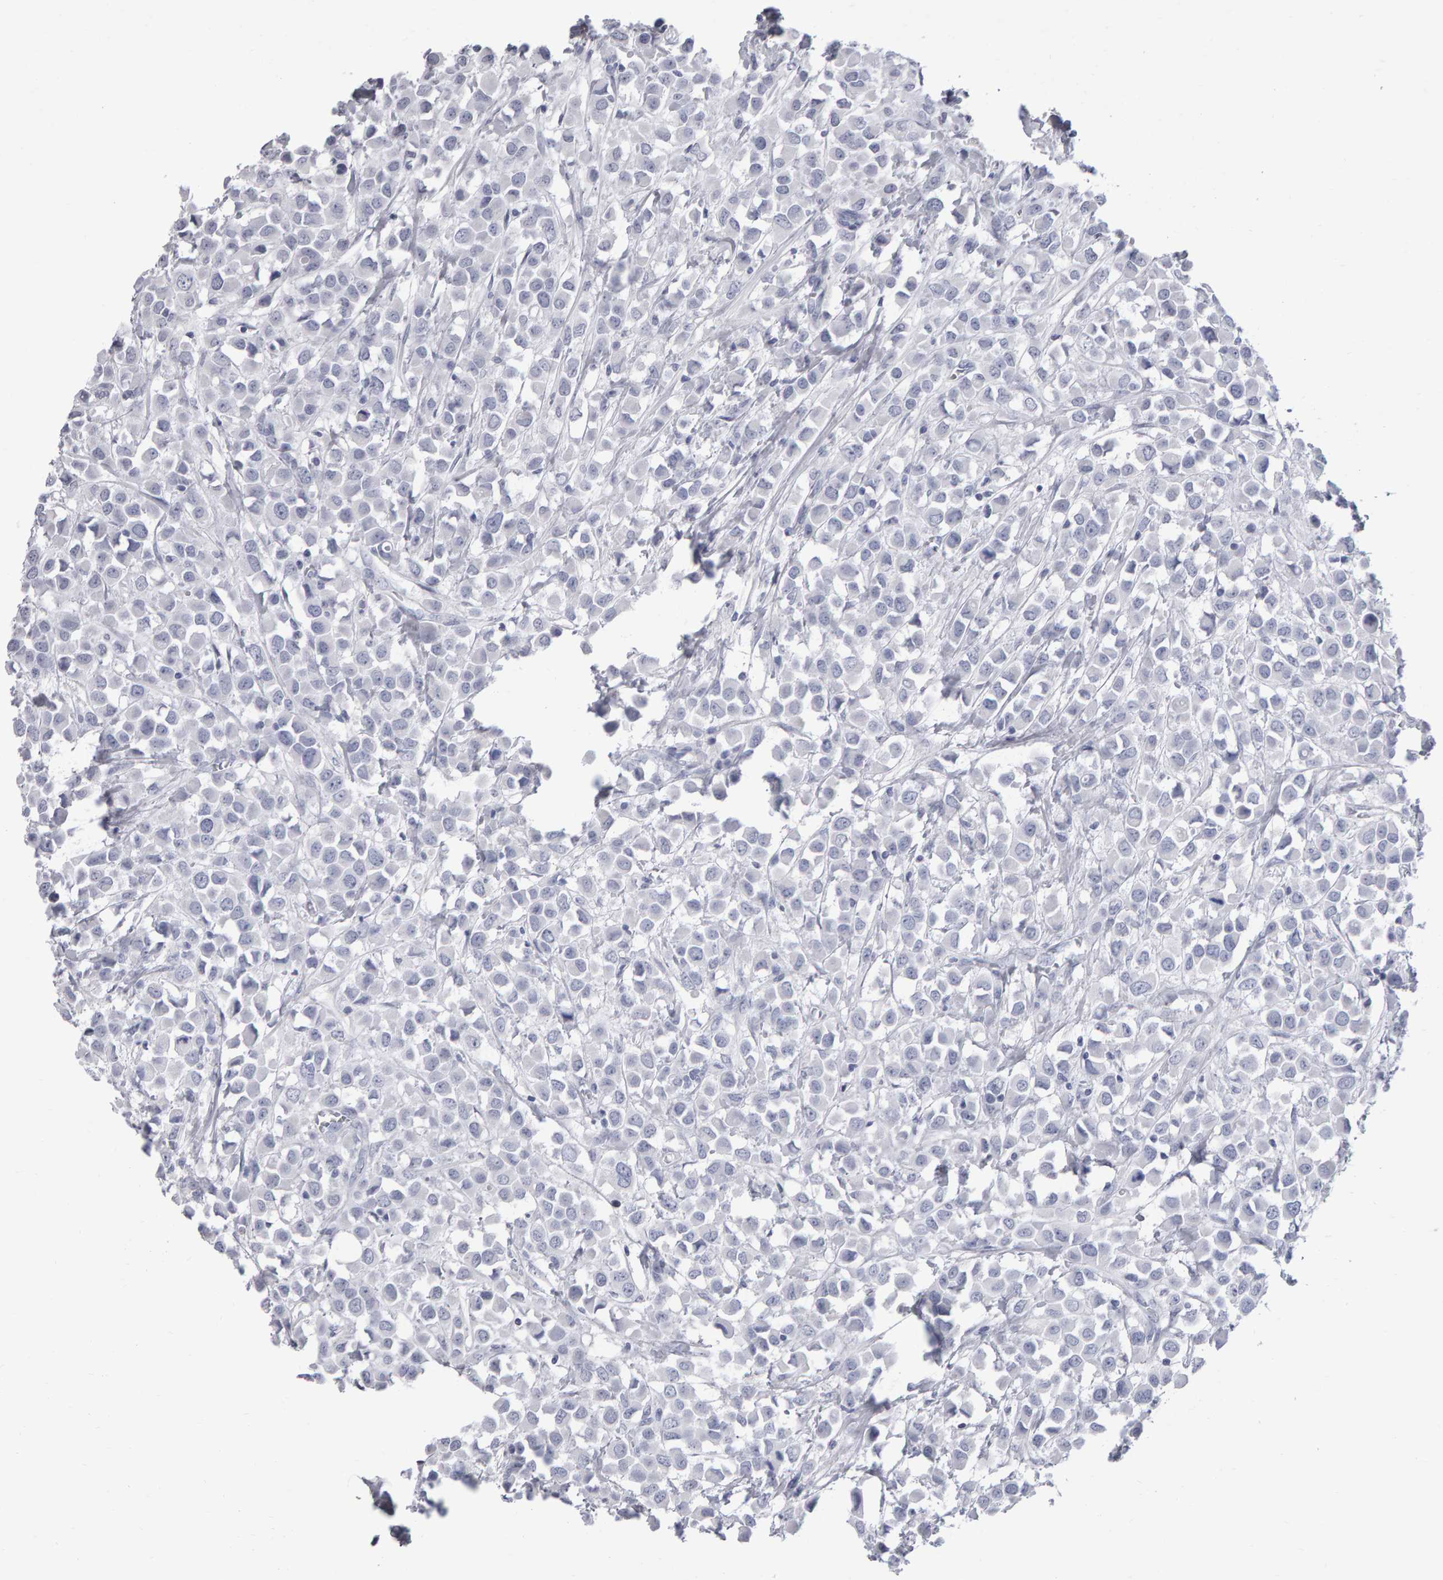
{"staining": {"intensity": "negative", "quantity": "none", "location": "none"}, "tissue": "breast cancer", "cell_type": "Tumor cells", "image_type": "cancer", "snomed": [{"axis": "morphology", "description": "Duct carcinoma"}, {"axis": "topography", "description": "Breast"}], "caption": "High power microscopy histopathology image of an IHC histopathology image of breast intraductal carcinoma, revealing no significant staining in tumor cells.", "gene": "NCDN", "patient": {"sex": "female", "age": 61}}